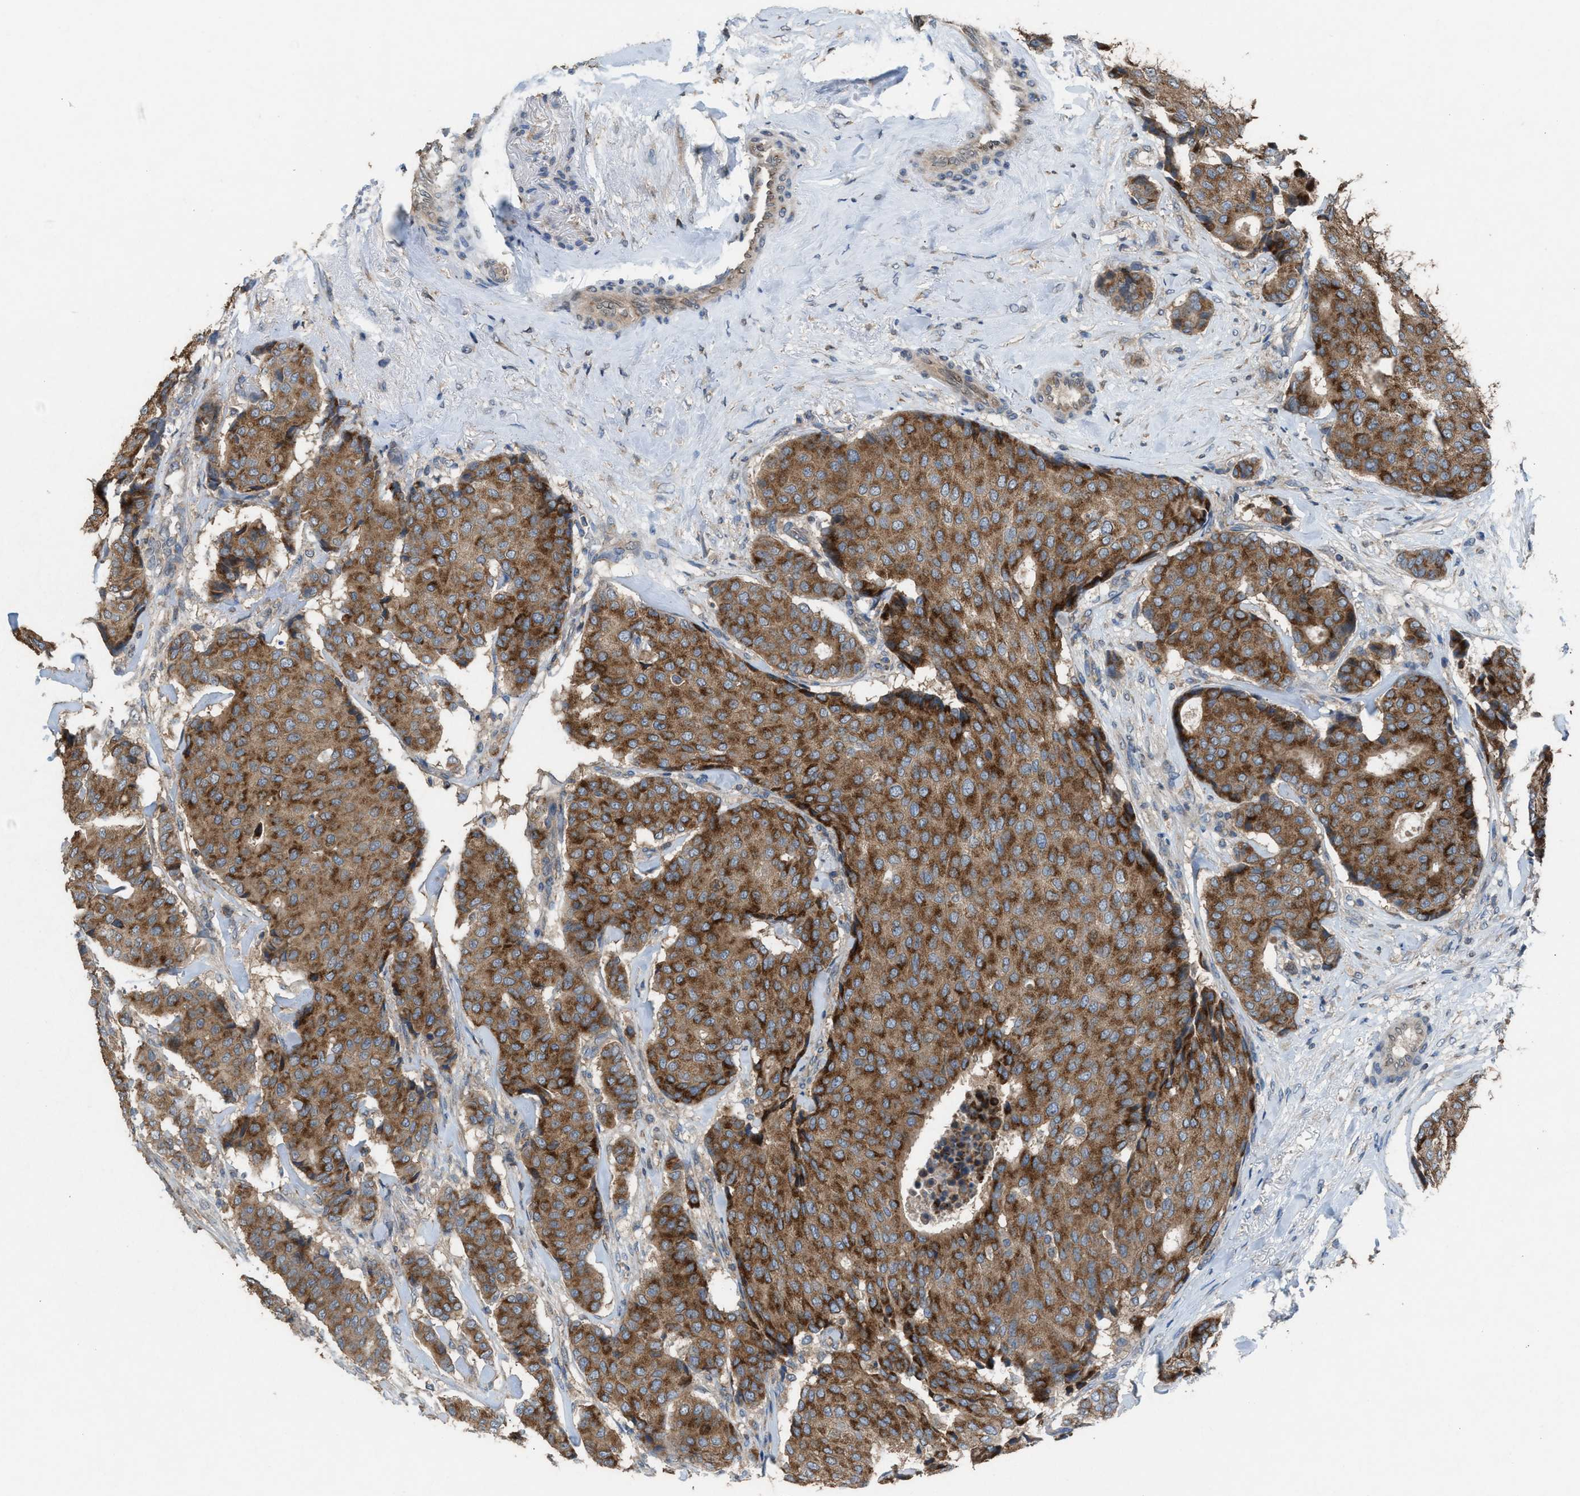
{"staining": {"intensity": "moderate", "quantity": ">75%", "location": "cytoplasmic/membranous"}, "tissue": "breast cancer", "cell_type": "Tumor cells", "image_type": "cancer", "snomed": [{"axis": "morphology", "description": "Duct carcinoma"}, {"axis": "topography", "description": "Breast"}], "caption": "Breast cancer (invasive ductal carcinoma) stained for a protein shows moderate cytoplasmic/membranous positivity in tumor cells. The protein is shown in brown color, while the nuclei are stained blue.", "gene": "TPK1", "patient": {"sex": "female", "age": 75}}